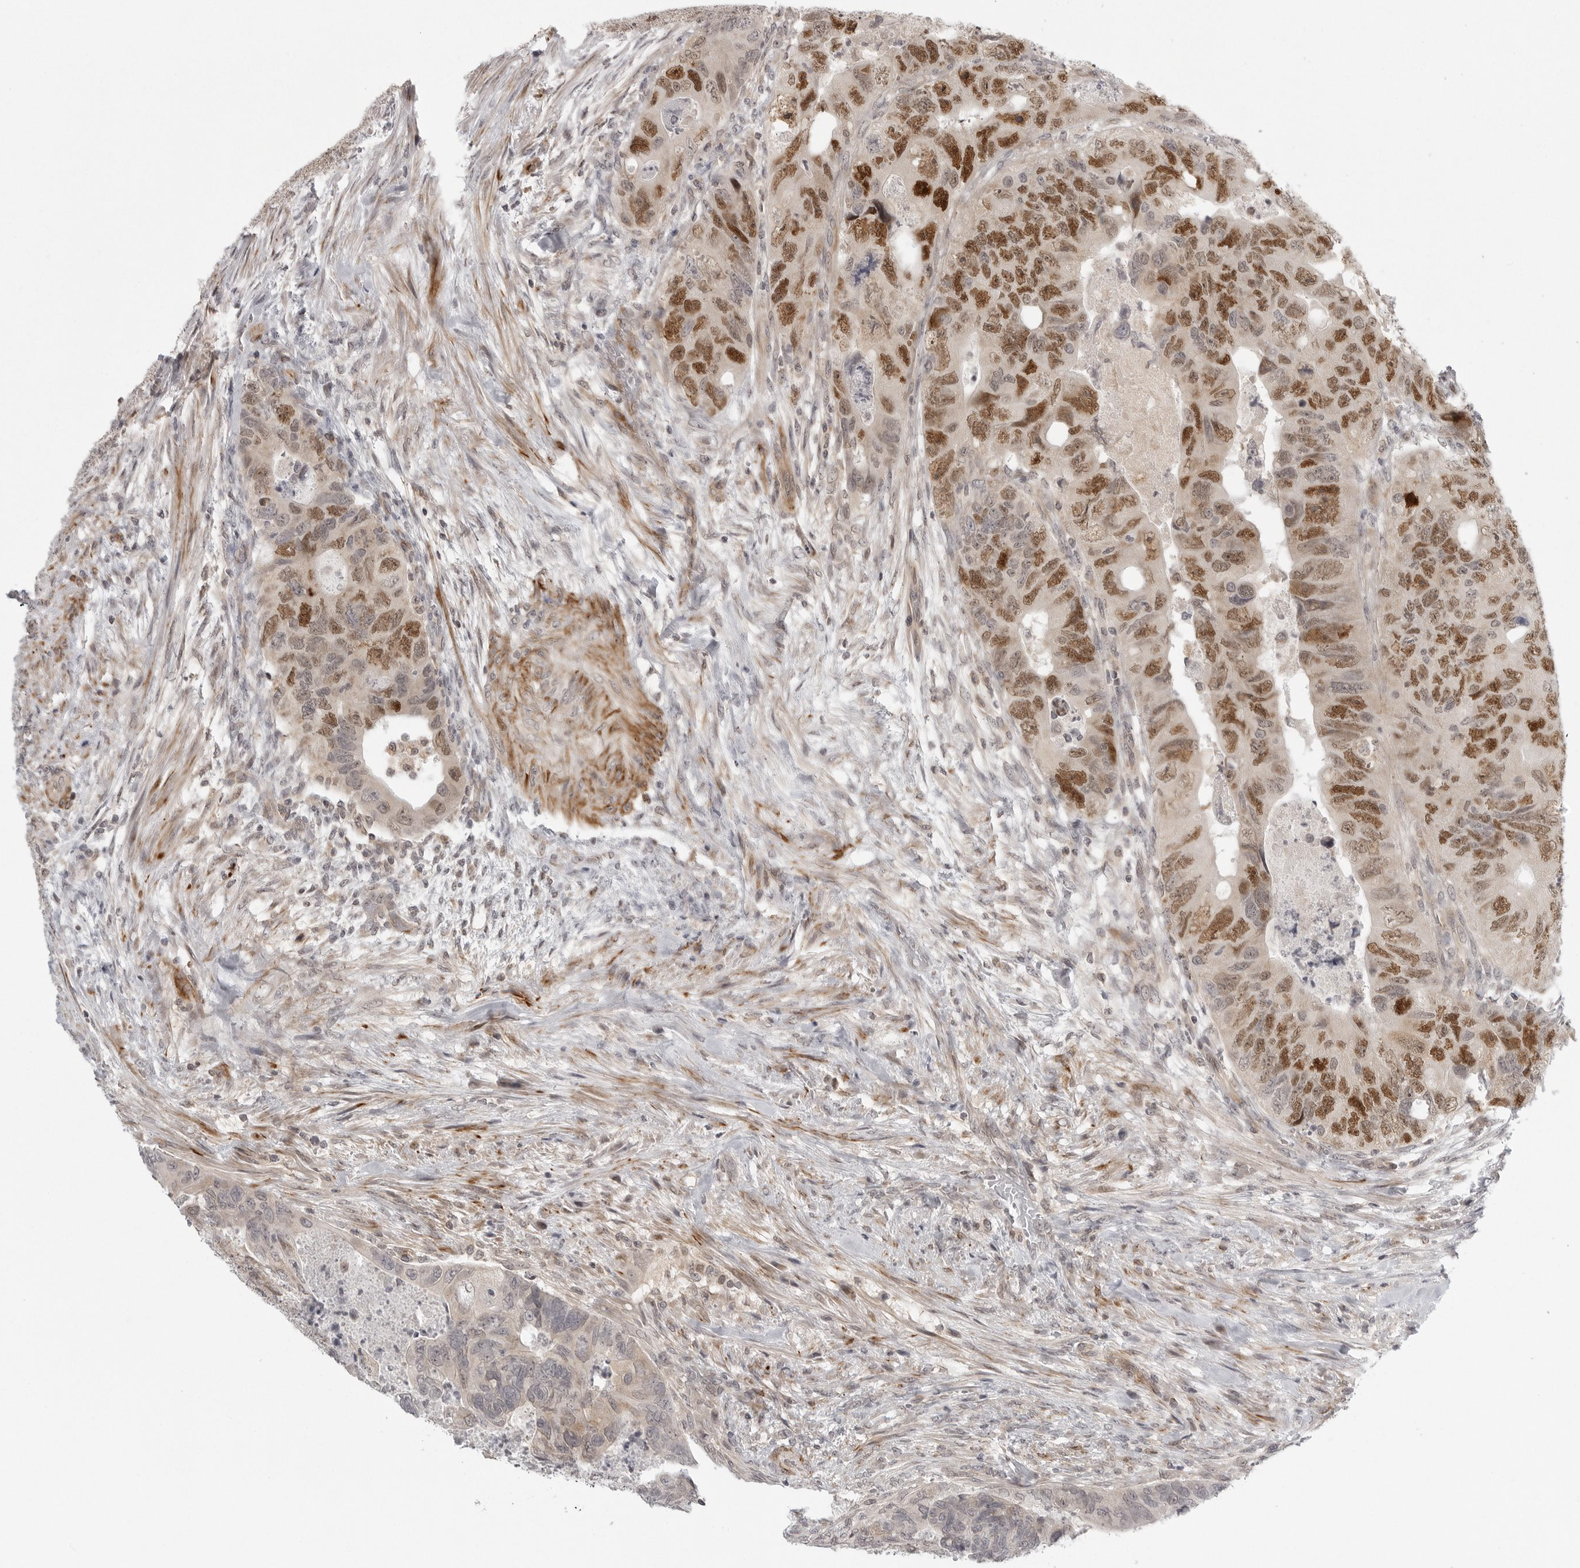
{"staining": {"intensity": "moderate", "quantity": "25%-75%", "location": "cytoplasmic/membranous,nuclear"}, "tissue": "colorectal cancer", "cell_type": "Tumor cells", "image_type": "cancer", "snomed": [{"axis": "morphology", "description": "Adenocarcinoma, NOS"}, {"axis": "topography", "description": "Rectum"}], "caption": "DAB (3,3'-diaminobenzidine) immunohistochemical staining of colorectal cancer shows moderate cytoplasmic/membranous and nuclear protein staining in approximately 25%-75% of tumor cells. (DAB IHC, brown staining for protein, blue staining for nuclei).", "gene": "TUT4", "patient": {"sex": "male", "age": 63}}